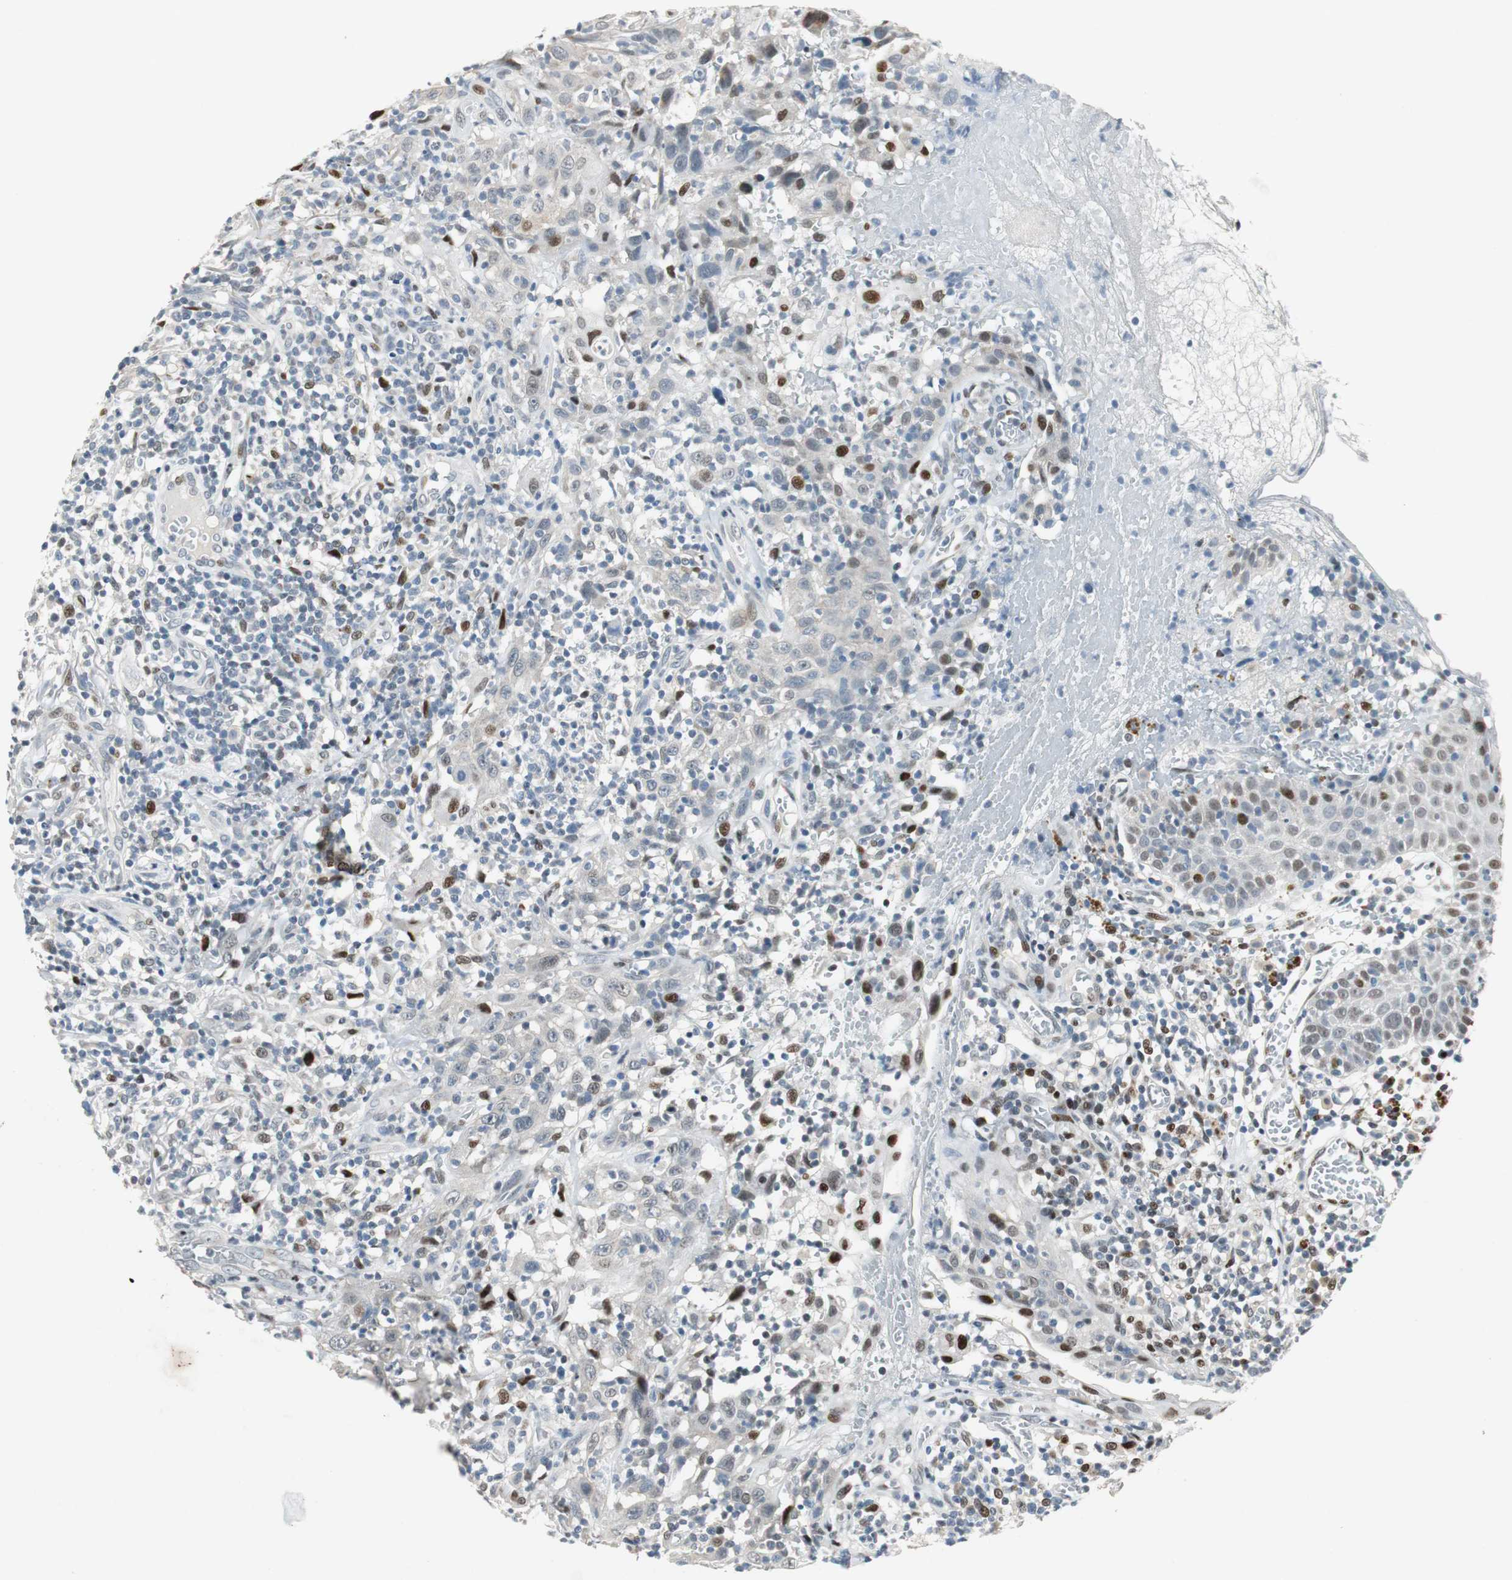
{"staining": {"intensity": "strong", "quantity": "<25%", "location": "nuclear"}, "tissue": "thyroid cancer", "cell_type": "Tumor cells", "image_type": "cancer", "snomed": [{"axis": "morphology", "description": "Carcinoma, NOS"}, {"axis": "topography", "description": "Thyroid gland"}], "caption": "Immunohistochemistry (IHC) (DAB) staining of carcinoma (thyroid) exhibits strong nuclear protein staining in about <25% of tumor cells.", "gene": "AJUBA", "patient": {"sex": "female", "age": 77}}